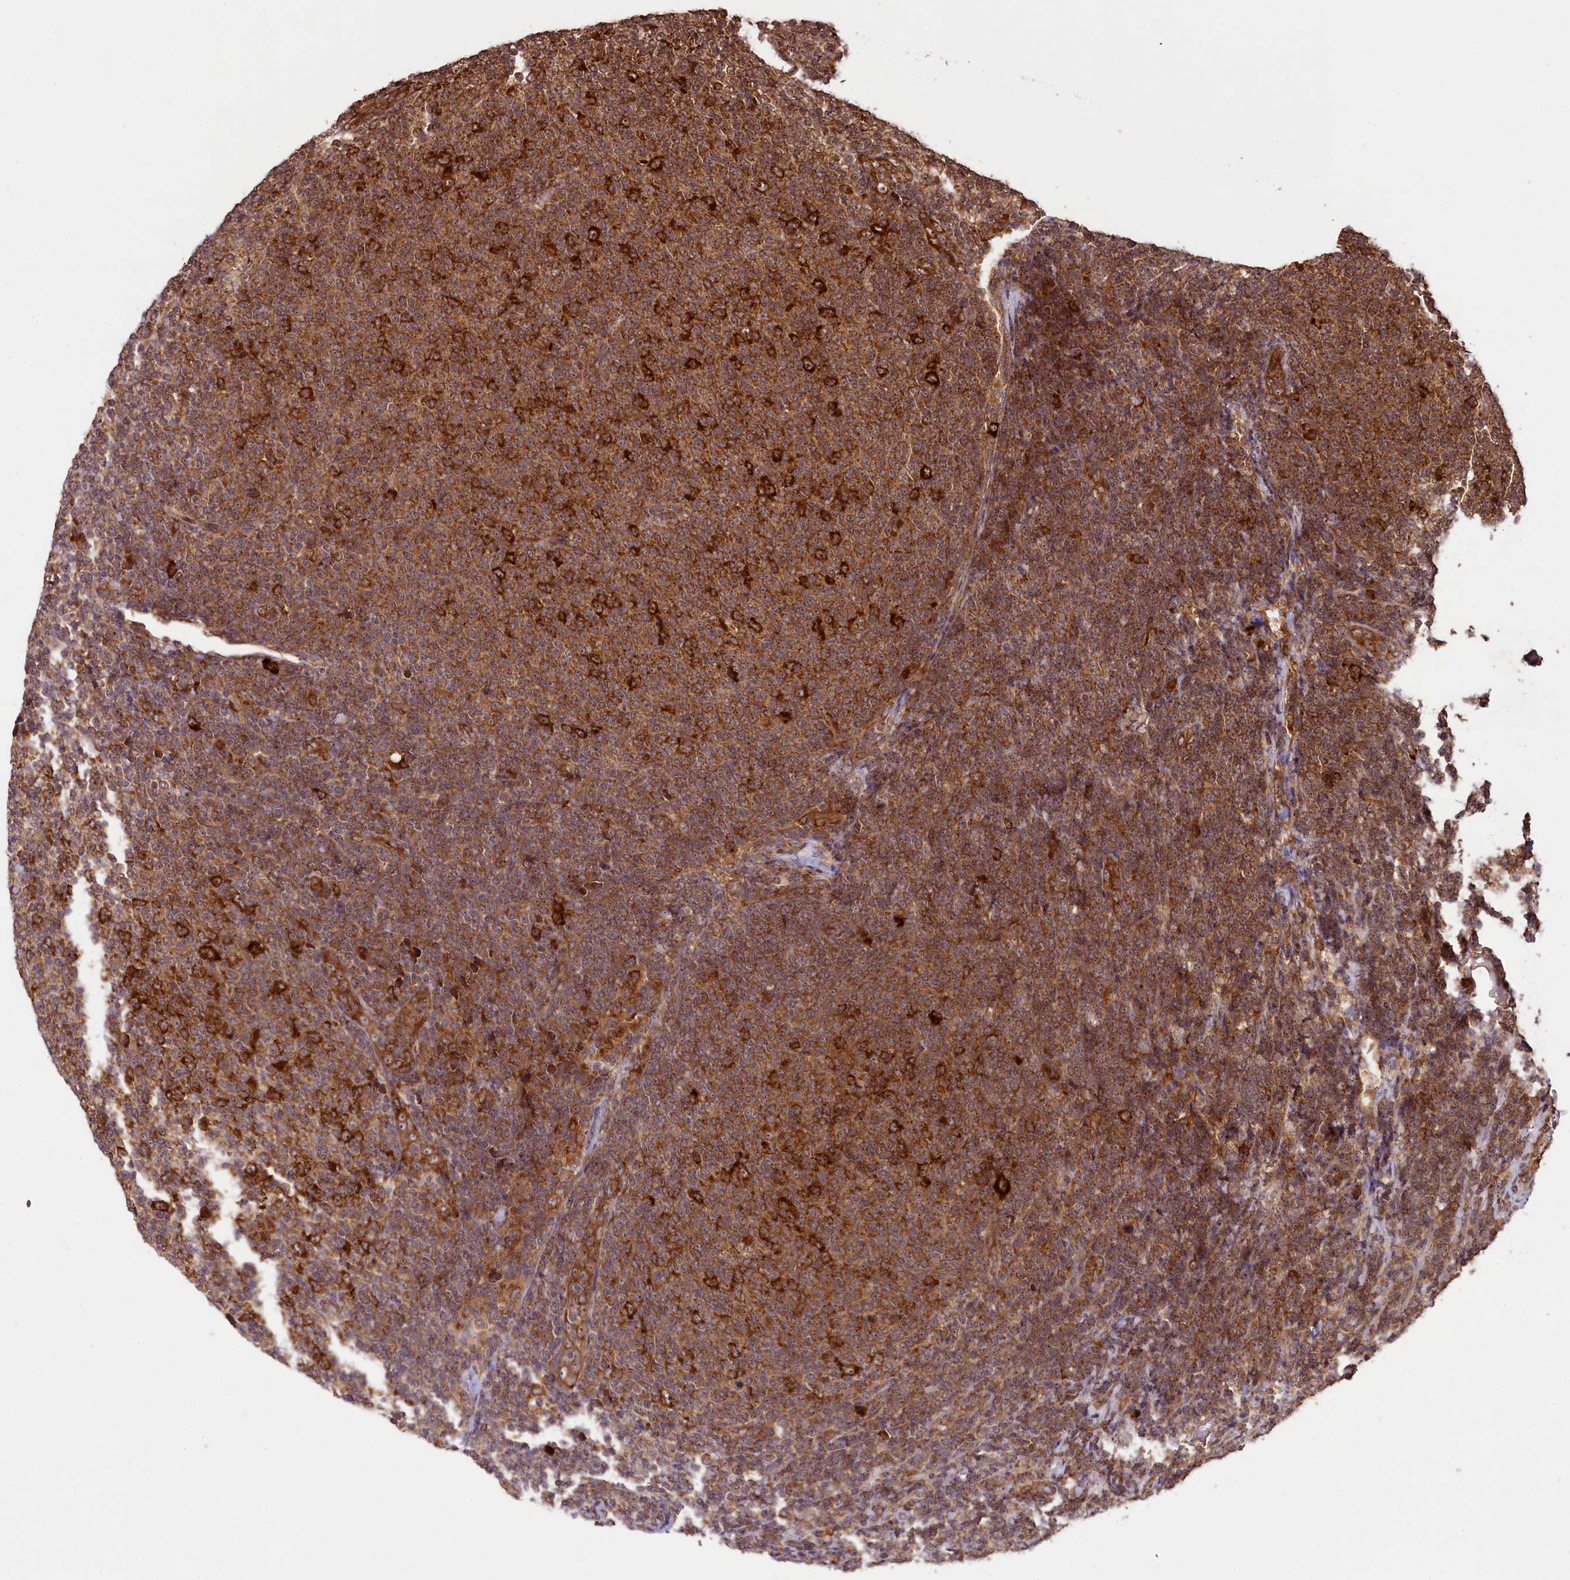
{"staining": {"intensity": "moderate", "quantity": ">75%", "location": "cytoplasmic/membranous"}, "tissue": "lymphoma", "cell_type": "Tumor cells", "image_type": "cancer", "snomed": [{"axis": "morphology", "description": "Malignant lymphoma, non-Hodgkin's type, Low grade"}, {"axis": "topography", "description": "Lymph node"}], "caption": "Moderate cytoplasmic/membranous positivity is seen in approximately >75% of tumor cells in lymphoma.", "gene": "LARP4", "patient": {"sex": "male", "age": 66}}